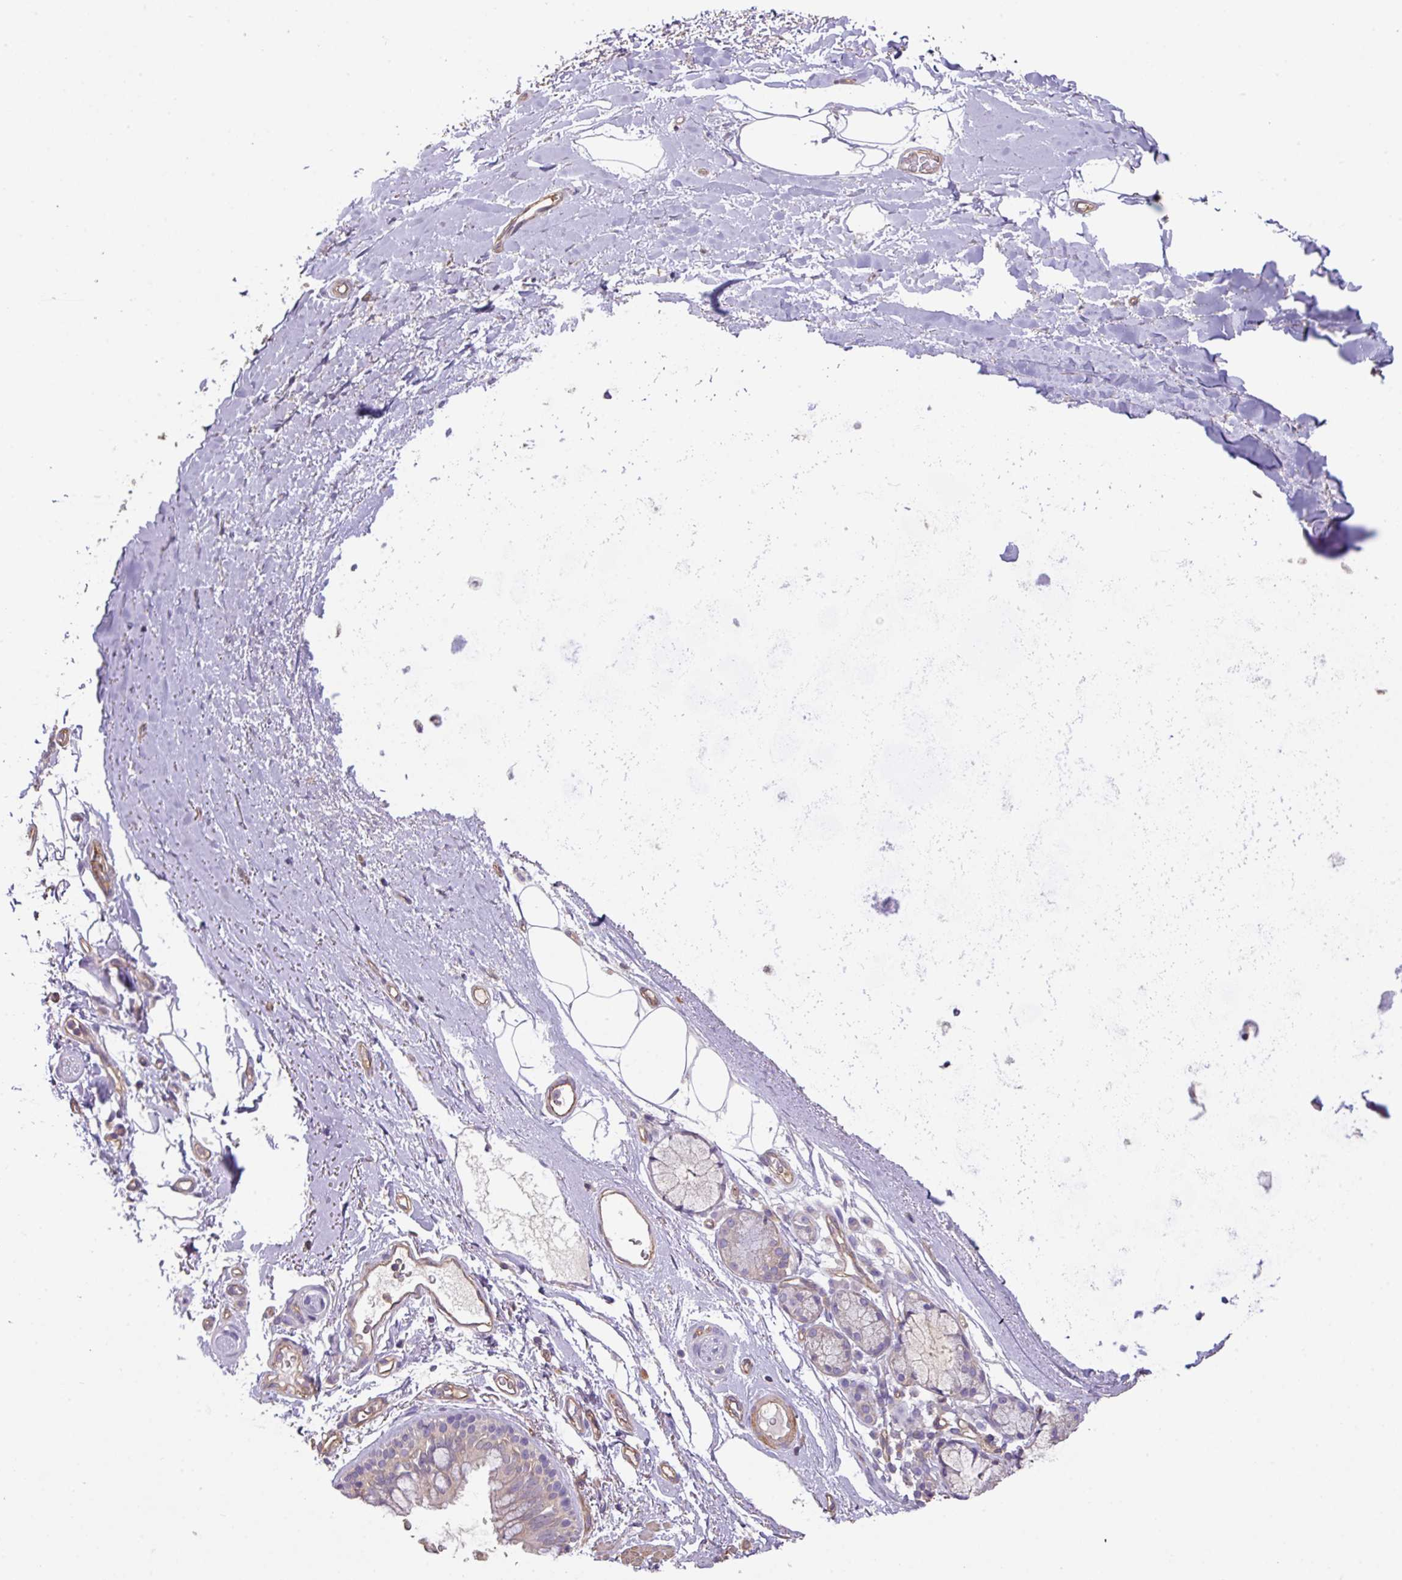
{"staining": {"intensity": "negative", "quantity": "none", "location": "none"}, "tissue": "adipose tissue", "cell_type": "Adipocytes", "image_type": "normal", "snomed": [{"axis": "morphology", "description": "Normal tissue, NOS"}, {"axis": "topography", "description": "Cartilage tissue"}, {"axis": "topography", "description": "Bronchus"}], "caption": "IHC image of benign human adipose tissue stained for a protein (brown), which shows no staining in adipocytes. (DAB IHC, high magnification).", "gene": "CALML4", "patient": {"sex": "female", "age": 72}}